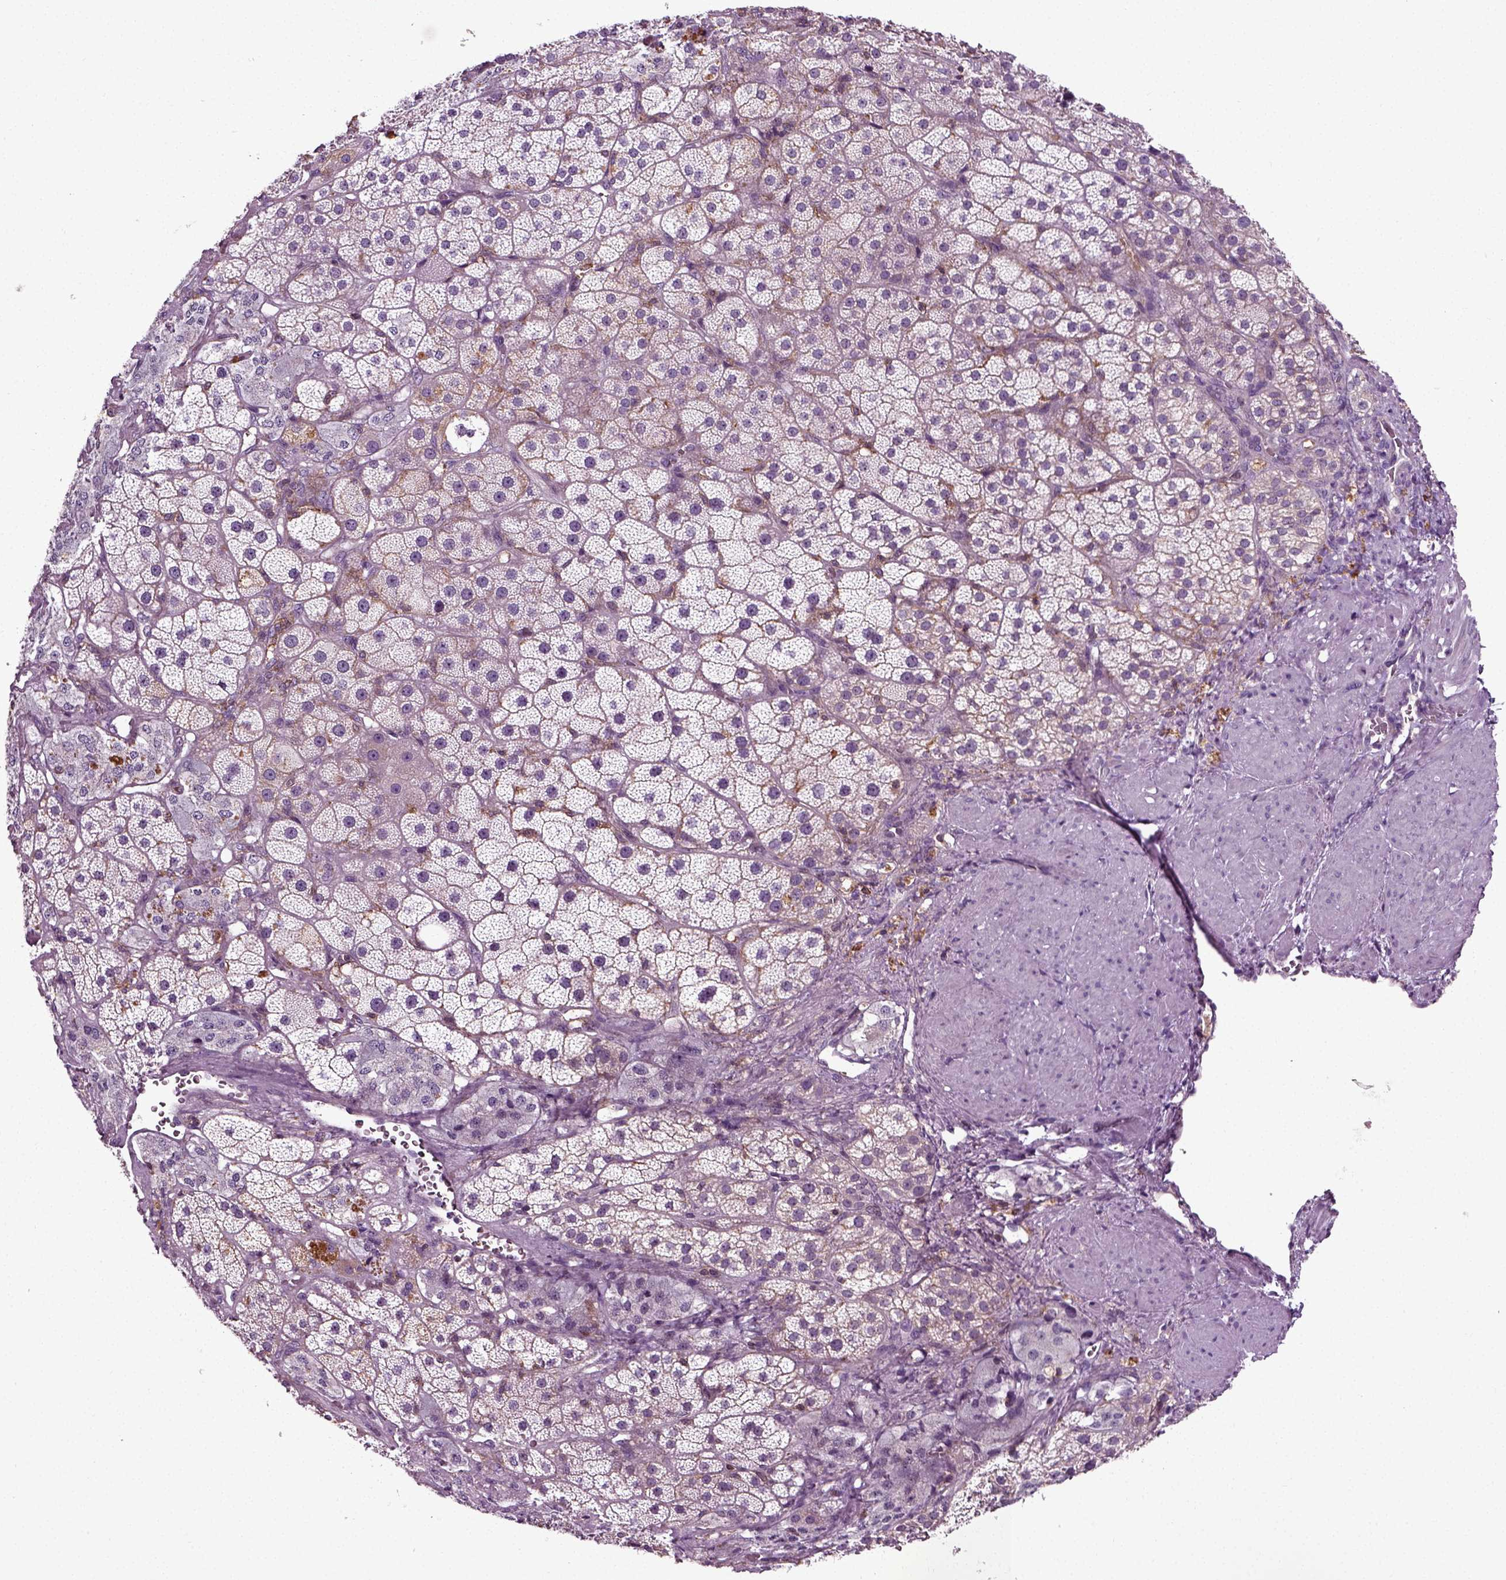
{"staining": {"intensity": "negative", "quantity": "none", "location": "none"}, "tissue": "adrenal gland", "cell_type": "Glandular cells", "image_type": "normal", "snomed": [{"axis": "morphology", "description": "Normal tissue, NOS"}, {"axis": "topography", "description": "Adrenal gland"}], "caption": "Image shows no significant protein positivity in glandular cells of normal adrenal gland. Nuclei are stained in blue.", "gene": "RHOF", "patient": {"sex": "male", "age": 57}}